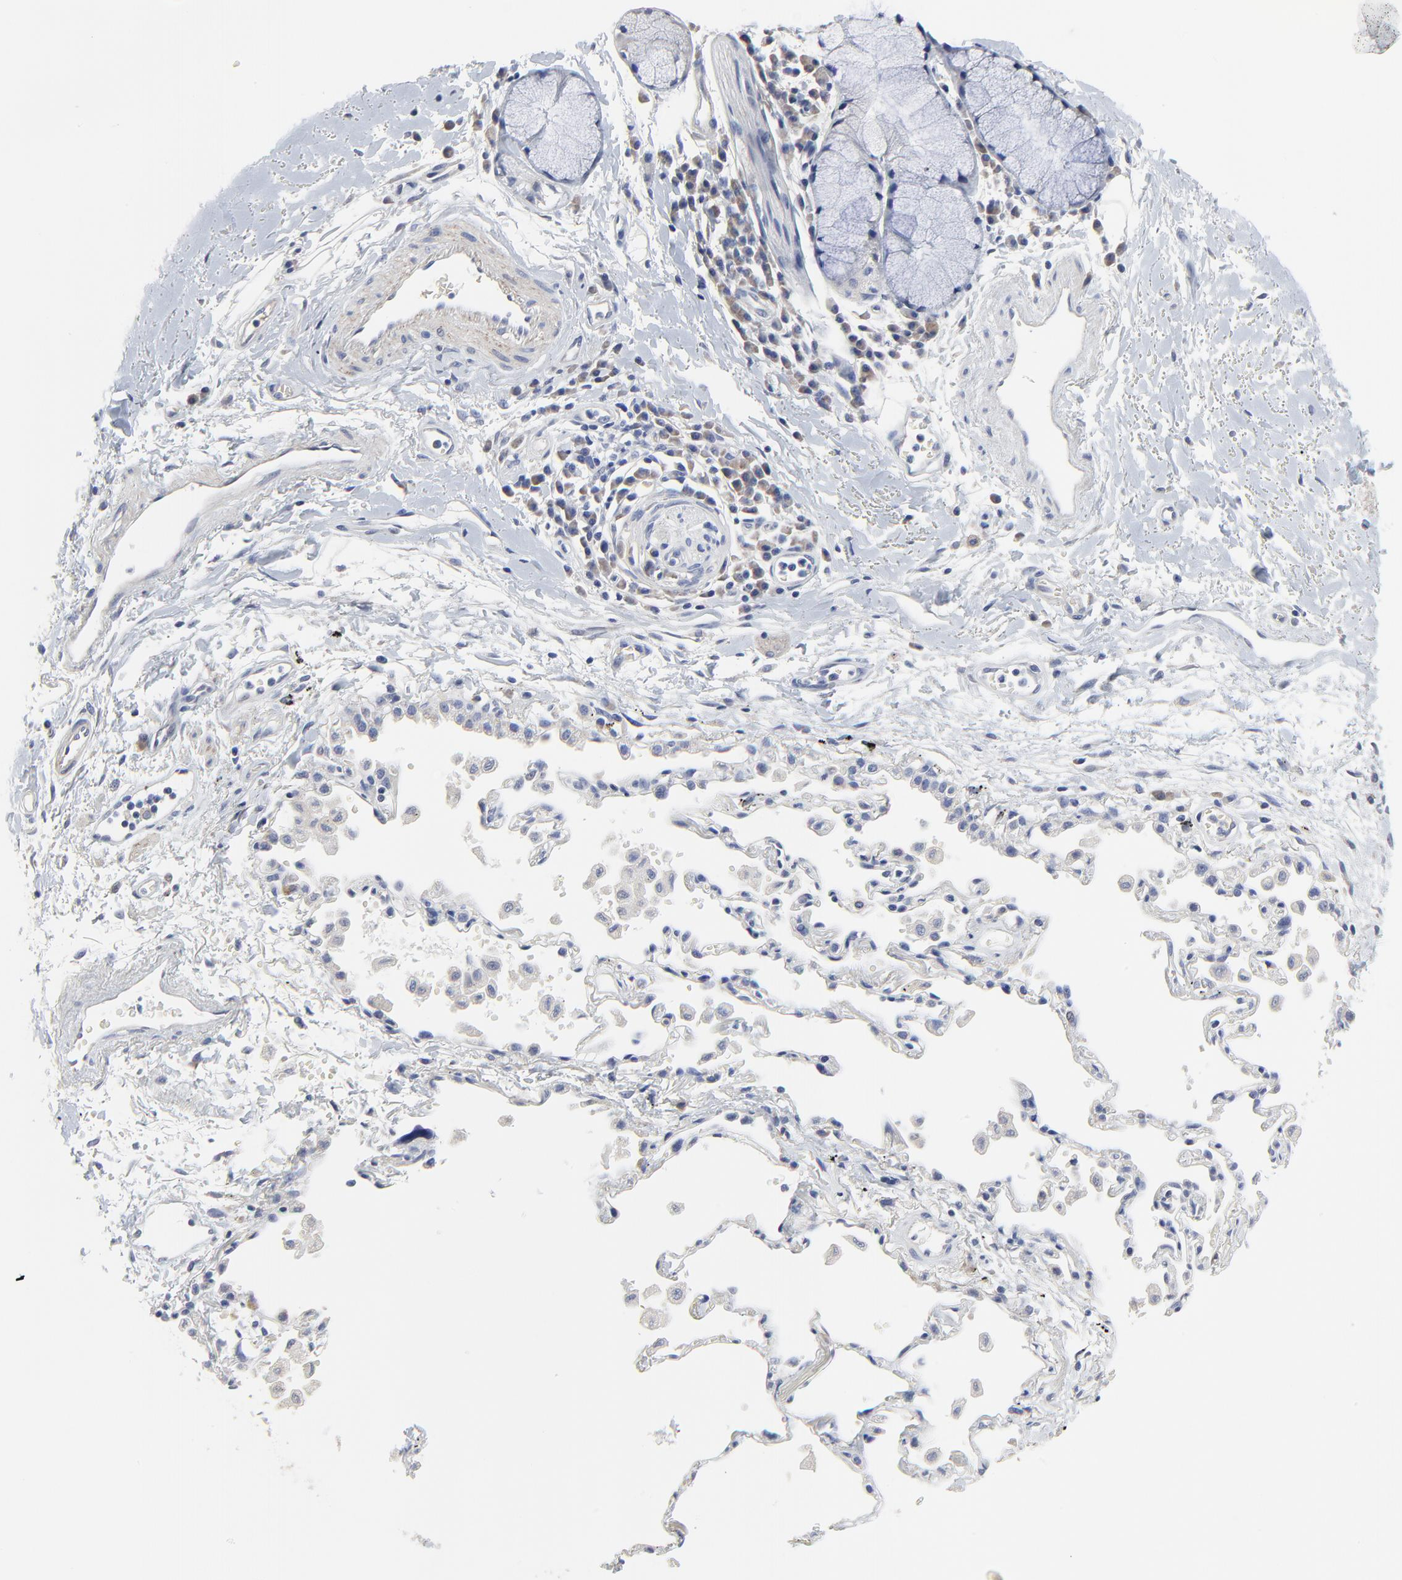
{"staining": {"intensity": "negative", "quantity": "none", "location": "none"}, "tissue": "adipose tissue", "cell_type": "Adipocytes", "image_type": "normal", "snomed": [{"axis": "morphology", "description": "Normal tissue, NOS"}, {"axis": "morphology", "description": "Adenocarcinoma, NOS"}, {"axis": "topography", "description": "Cartilage tissue"}, {"axis": "topography", "description": "Bronchus"}, {"axis": "topography", "description": "Lung"}], "caption": "Immunohistochemistry (IHC) micrograph of benign human adipose tissue stained for a protein (brown), which displays no expression in adipocytes.", "gene": "DHRSX", "patient": {"sex": "female", "age": 67}}